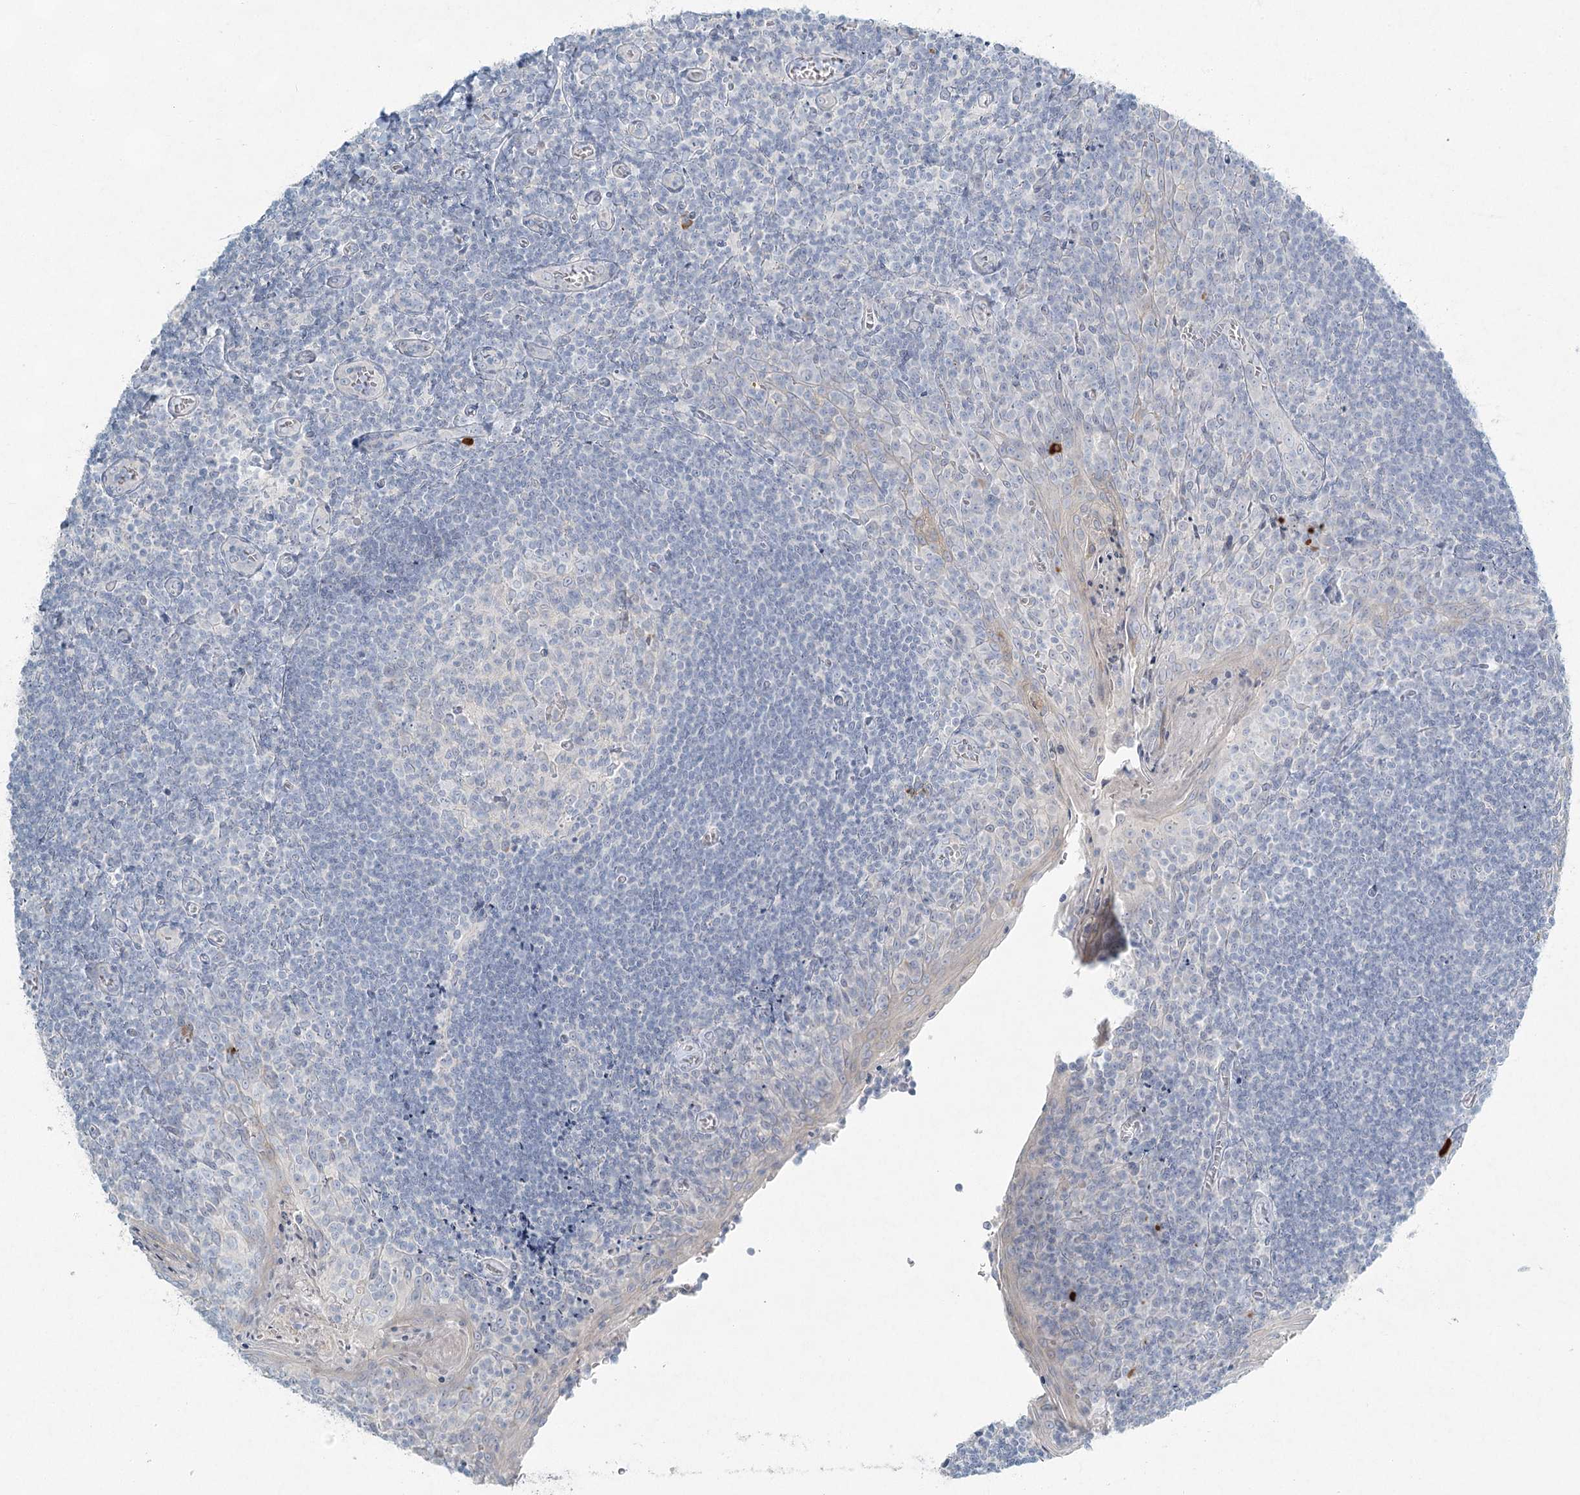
{"staining": {"intensity": "negative", "quantity": "none", "location": "none"}, "tissue": "tonsil", "cell_type": "Germinal center cells", "image_type": "normal", "snomed": [{"axis": "morphology", "description": "Normal tissue, NOS"}, {"axis": "topography", "description": "Tonsil"}], "caption": "Immunohistochemistry photomicrograph of unremarkable tonsil: tonsil stained with DAB (3,3'-diaminobenzidine) displays no significant protein expression in germinal center cells.", "gene": "LRP2BP", "patient": {"sex": "male", "age": 27}}